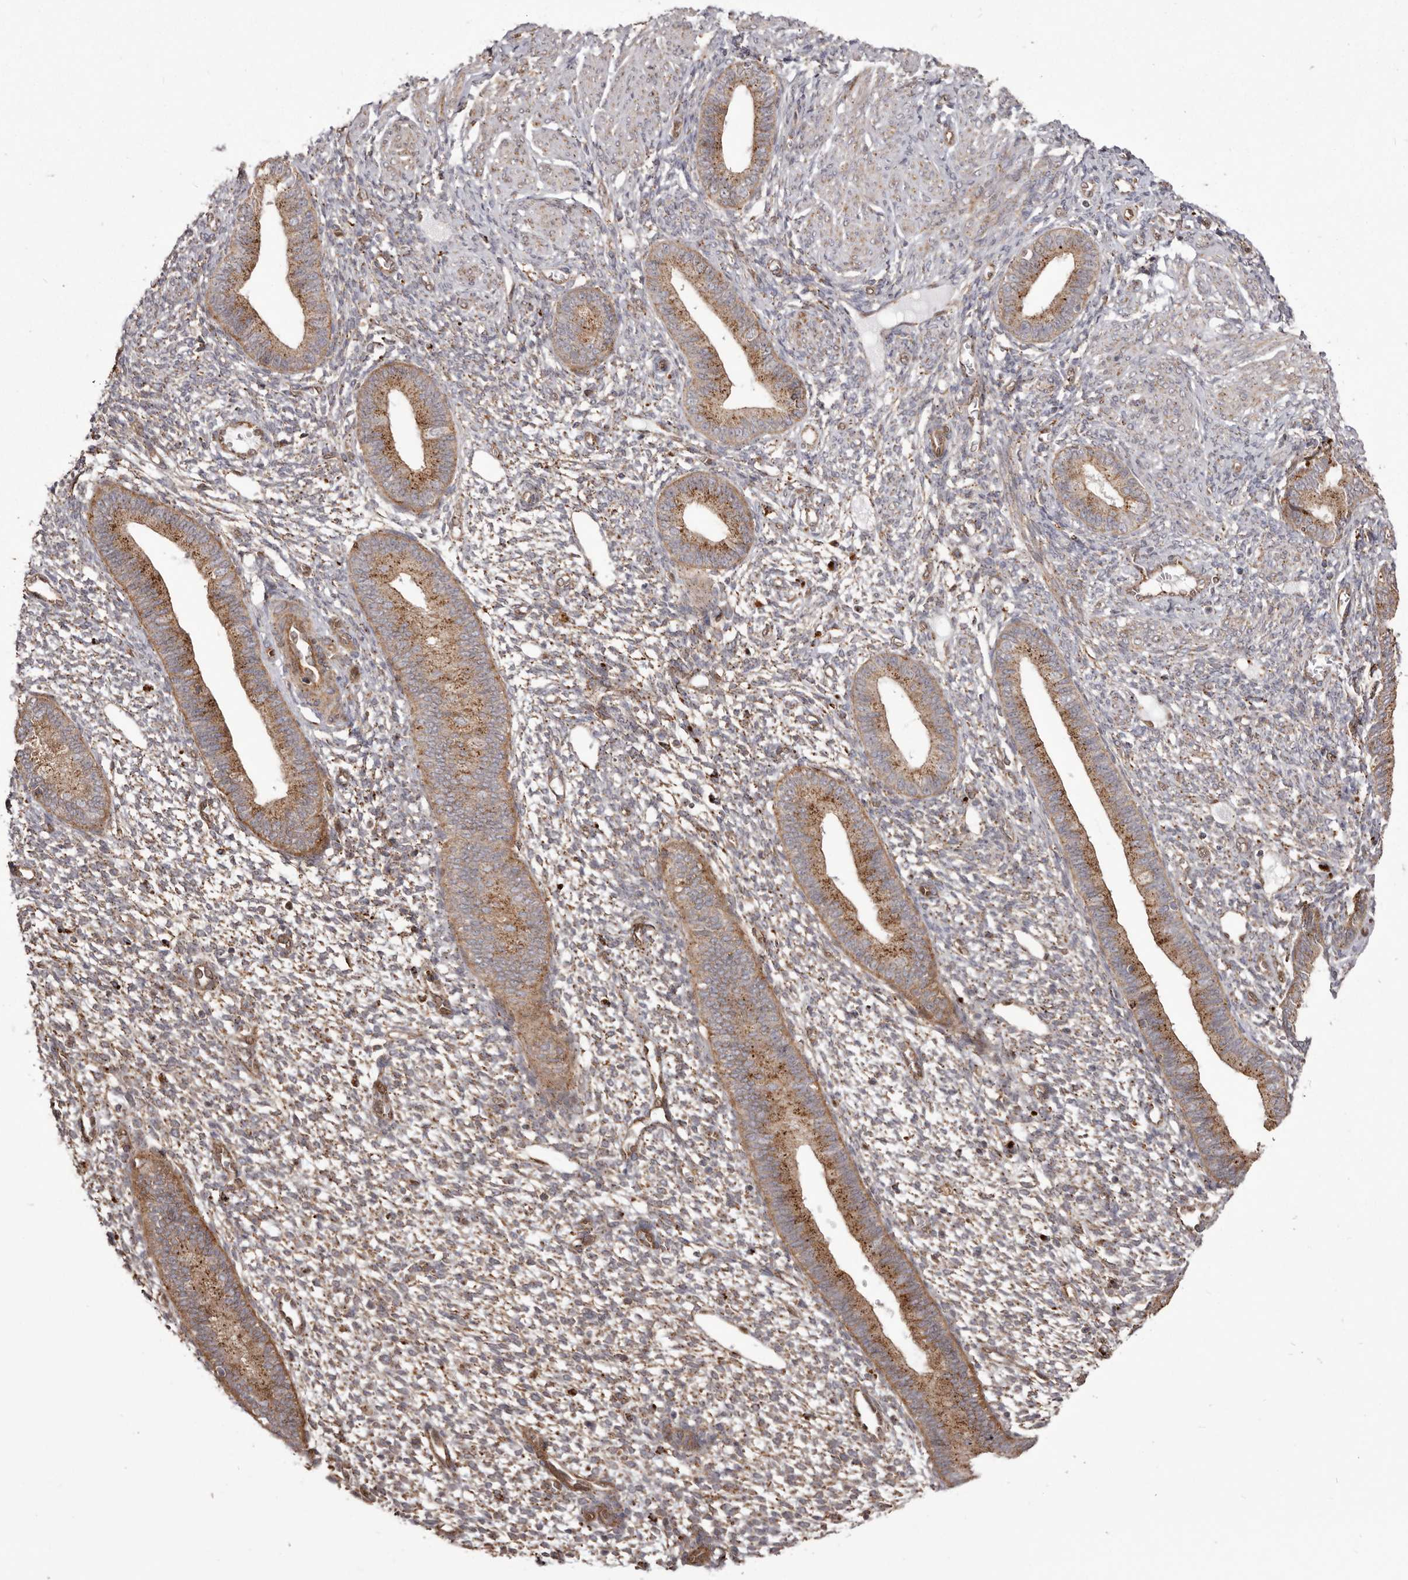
{"staining": {"intensity": "moderate", "quantity": ">75%", "location": "cytoplasmic/membranous"}, "tissue": "endometrium", "cell_type": "Cells in endometrial stroma", "image_type": "normal", "snomed": [{"axis": "morphology", "description": "Normal tissue, NOS"}, {"axis": "topography", "description": "Endometrium"}], "caption": "Protein expression analysis of unremarkable endometrium displays moderate cytoplasmic/membranous positivity in about >75% of cells in endometrial stroma.", "gene": "NUP43", "patient": {"sex": "female", "age": 46}}